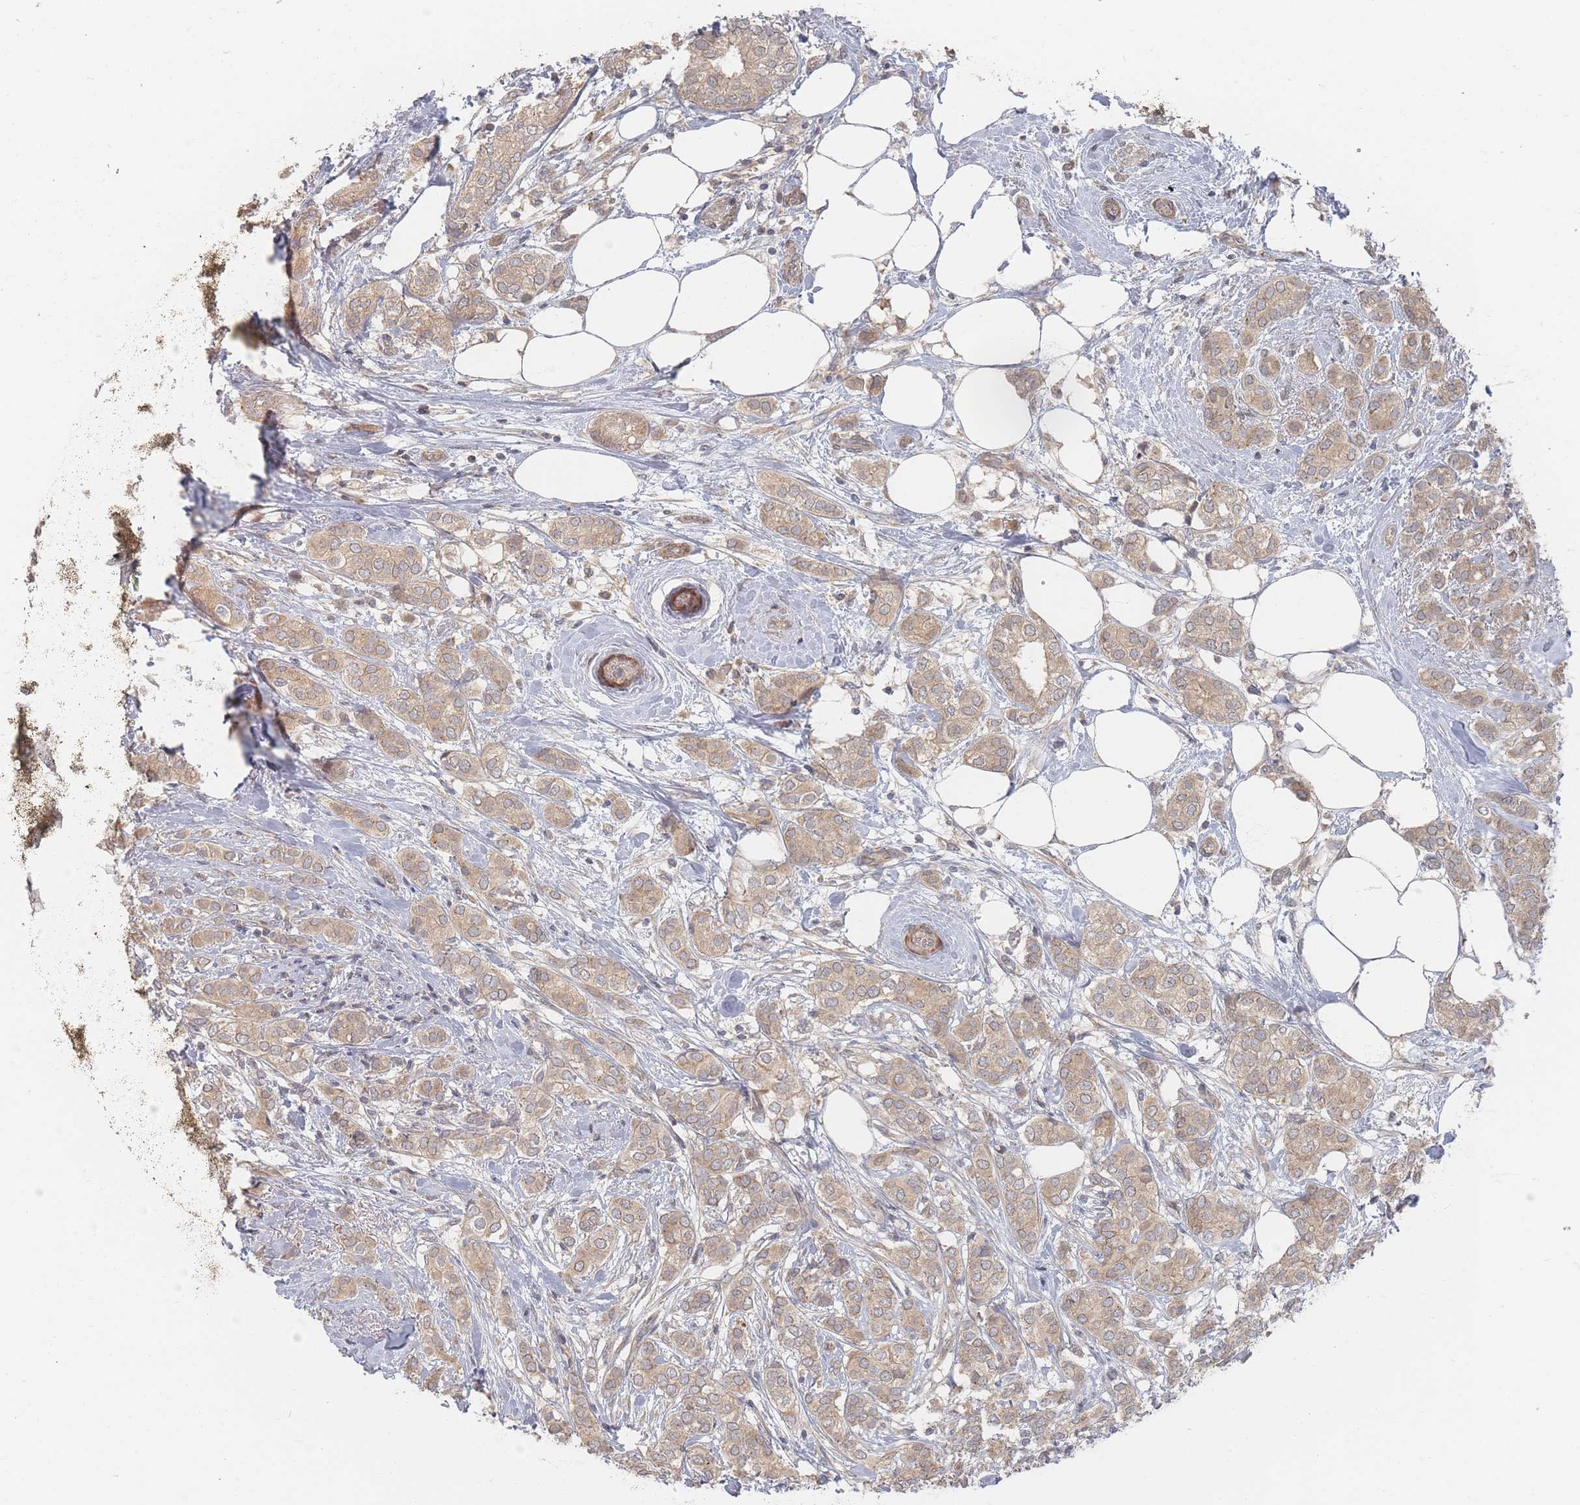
{"staining": {"intensity": "weak", "quantity": ">75%", "location": "cytoplasmic/membranous"}, "tissue": "breast cancer", "cell_type": "Tumor cells", "image_type": "cancer", "snomed": [{"axis": "morphology", "description": "Duct carcinoma"}, {"axis": "topography", "description": "Breast"}], "caption": "Immunohistochemistry (DAB (3,3'-diaminobenzidine)) staining of breast cancer (invasive ductal carcinoma) demonstrates weak cytoplasmic/membranous protein staining in about >75% of tumor cells. (IHC, brightfield microscopy, high magnification).", "gene": "GLE1", "patient": {"sex": "female", "age": 73}}